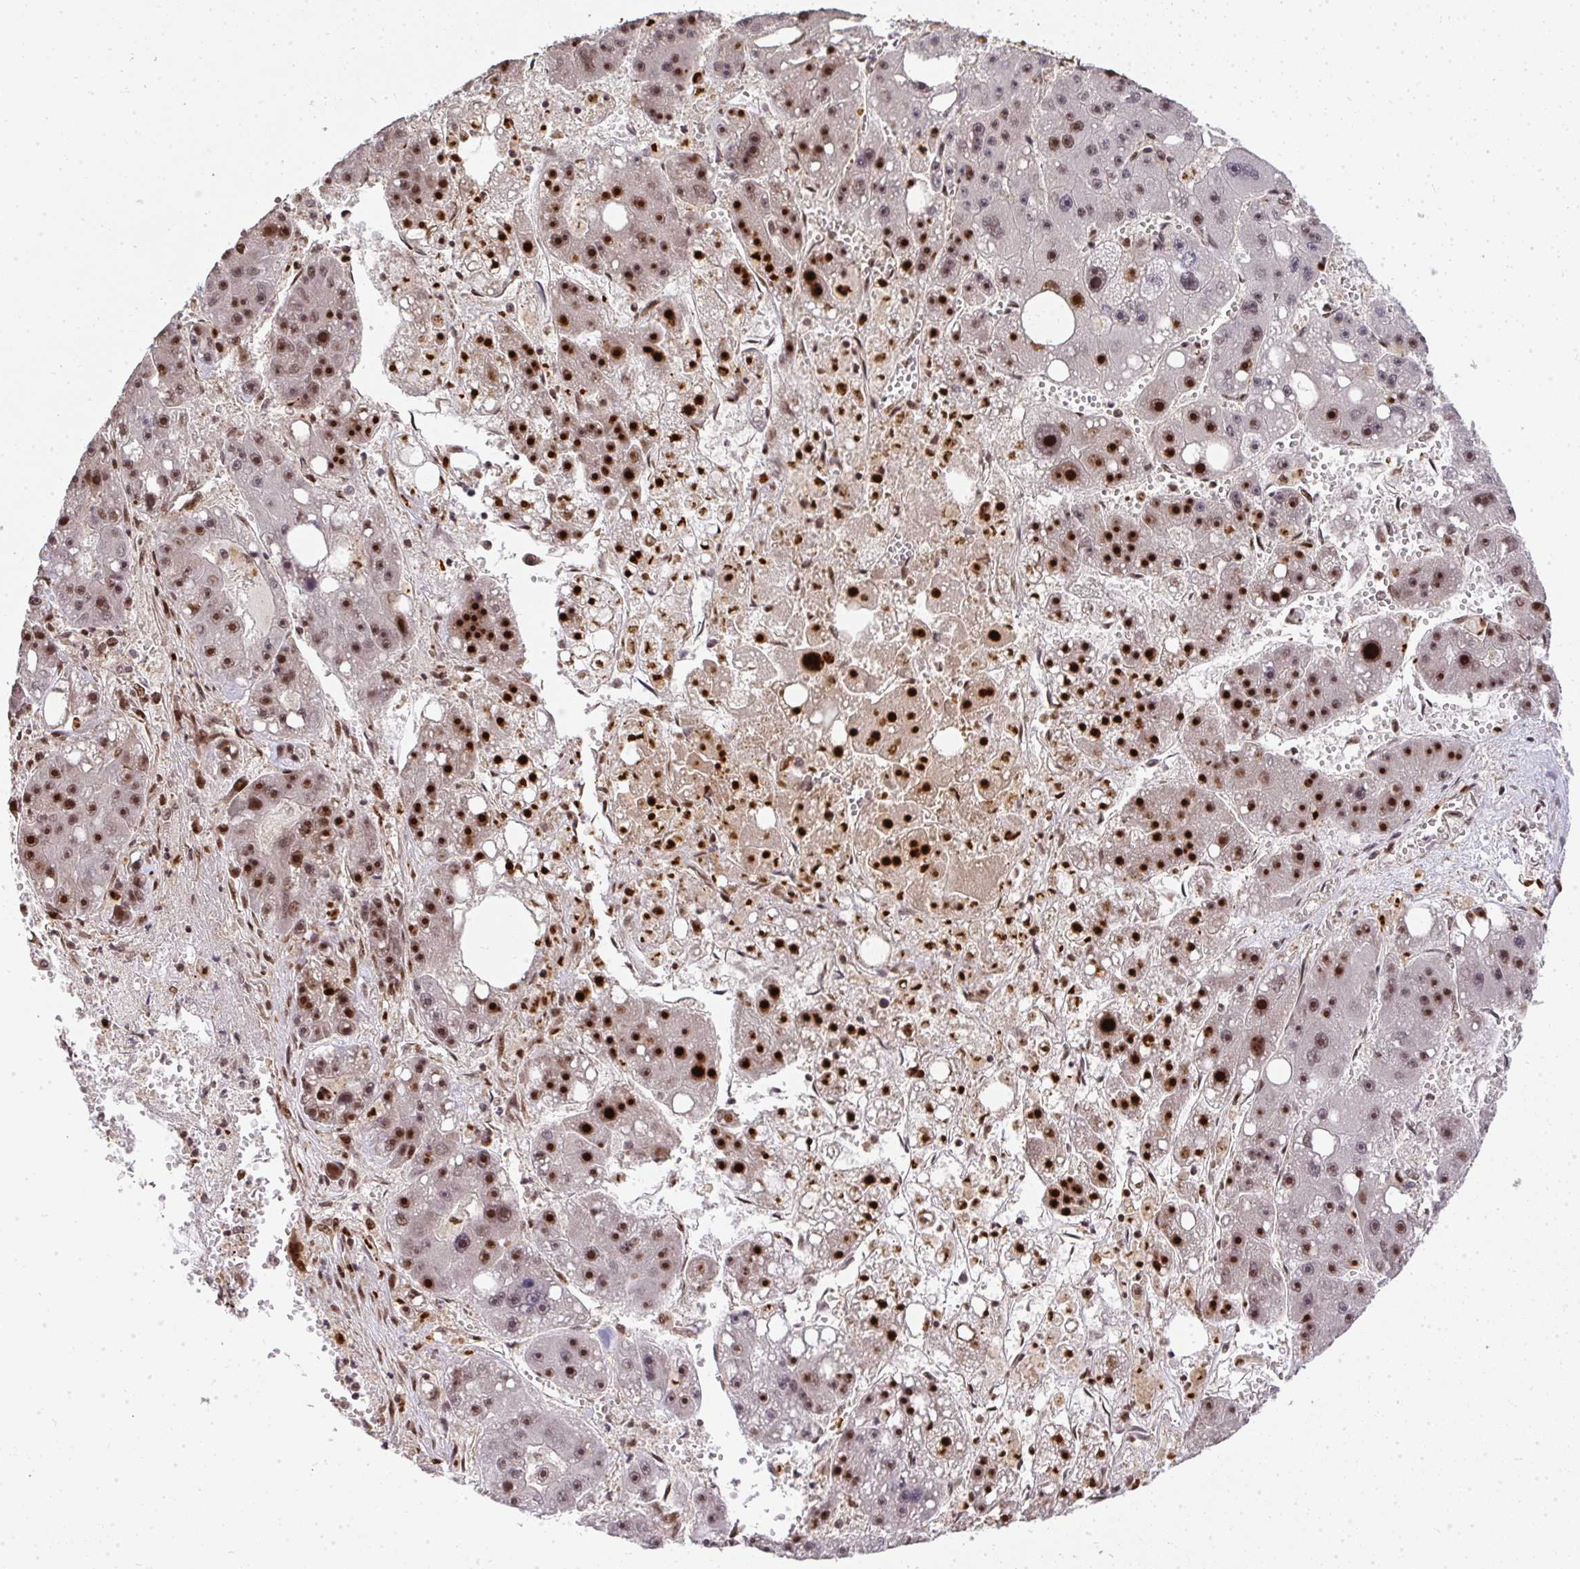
{"staining": {"intensity": "strong", "quantity": "25%-75%", "location": "nuclear"}, "tissue": "liver cancer", "cell_type": "Tumor cells", "image_type": "cancer", "snomed": [{"axis": "morphology", "description": "Carcinoma, Hepatocellular, NOS"}, {"axis": "topography", "description": "Liver"}], "caption": "About 25%-75% of tumor cells in liver cancer exhibit strong nuclear protein expression as visualized by brown immunohistochemical staining.", "gene": "U2AF1", "patient": {"sex": "female", "age": 61}}